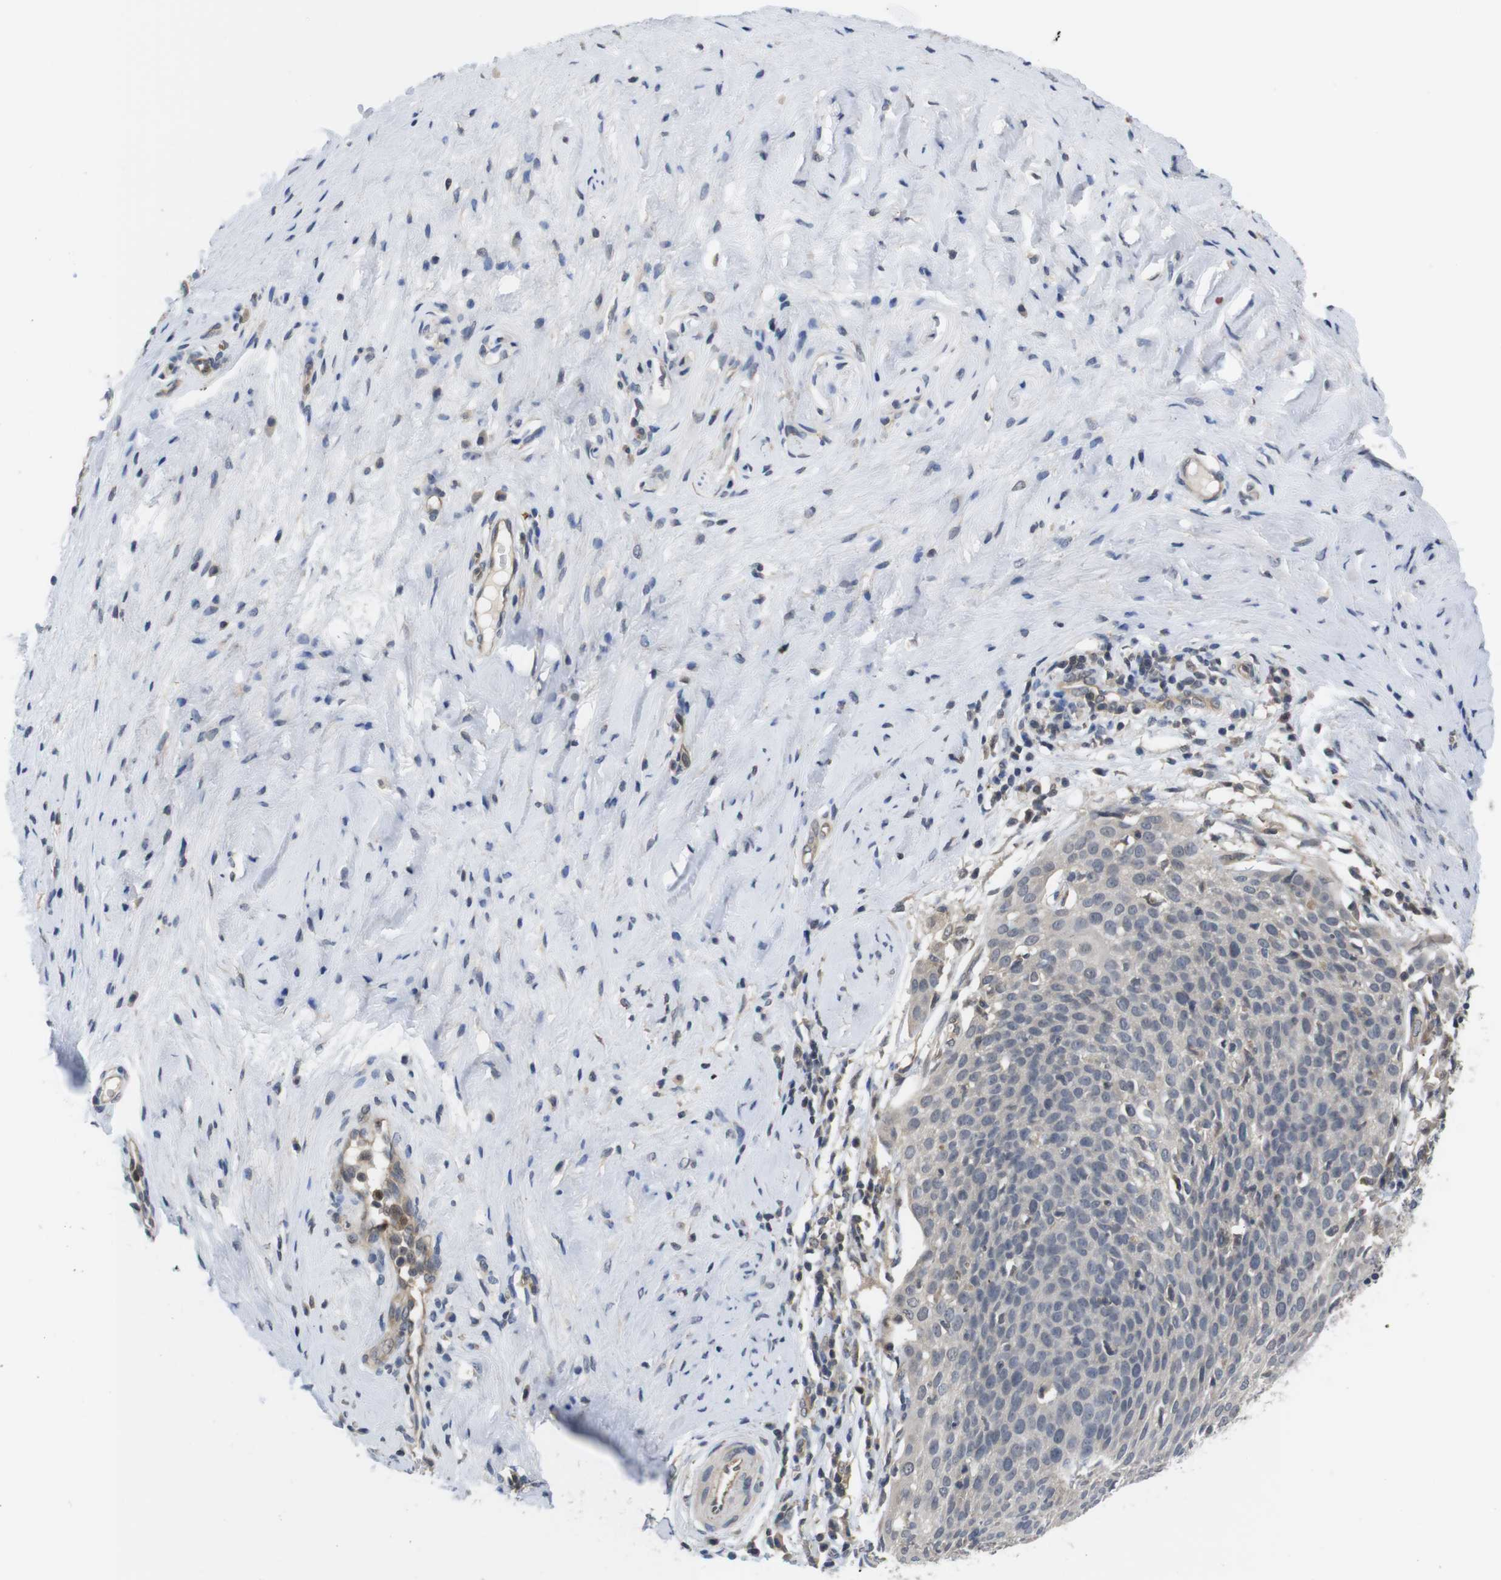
{"staining": {"intensity": "negative", "quantity": "none", "location": "none"}, "tissue": "cervical cancer", "cell_type": "Tumor cells", "image_type": "cancer", "snomed": [{"axis": "morphology", "description": "Squamous cell carcinoma, NOS"}, {"axis": "topography", "description": "Cervix"}], "caption": "Immunohistochemical staining of cervical cancer (squamous cell carcinoma) shows no significant positivity in tumor cells.", "gene": "FADD", "patient": {"sex": "female", "age": 51}}